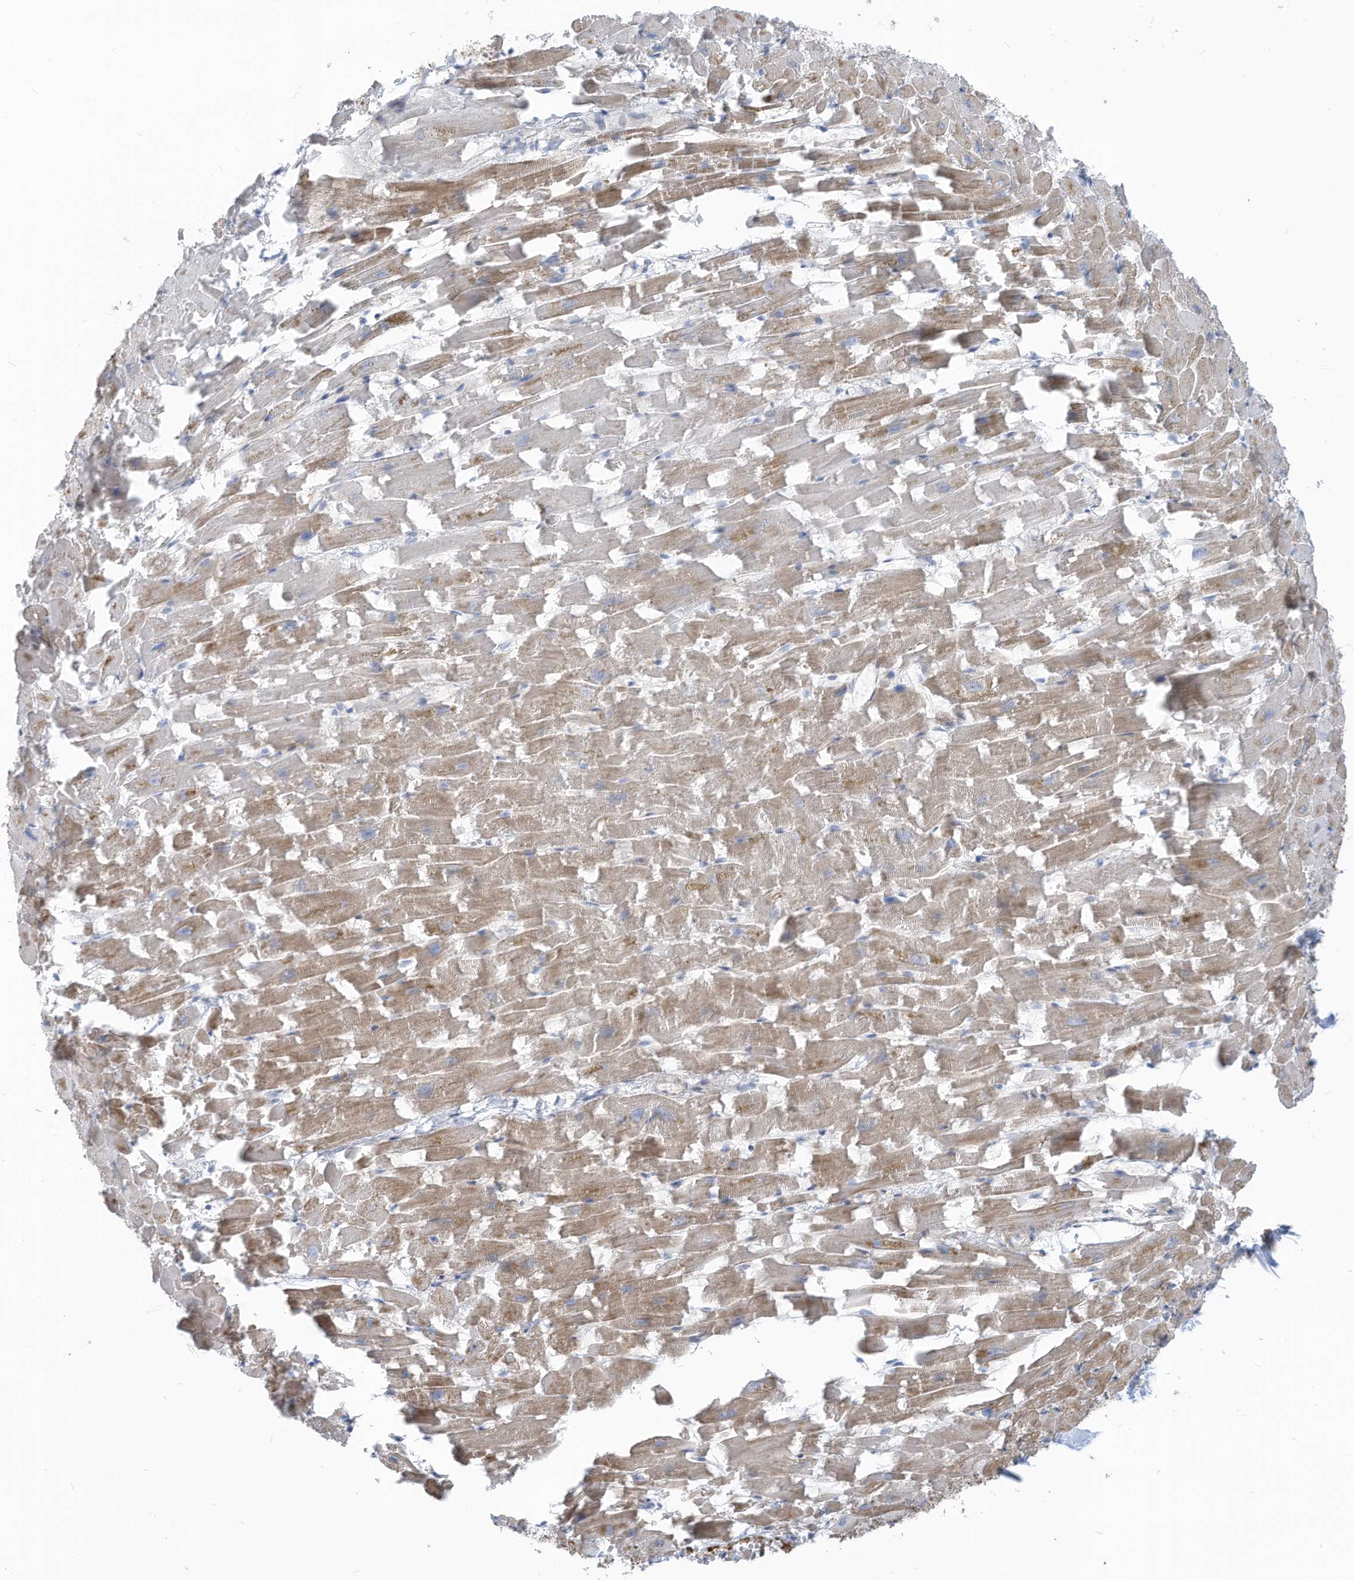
{"staining": {"intensity": "moderate", "quantity": "25%-75%", "location": "cytoplasmic/membranous"}, "tissue": "heart muscle", "cell_type": "Cardiomyocytes", "image_type": "normal", "snomed": [{"axis": "morphology", "description": "Normal tissue, NOS"}, {"axis": "topography", "description": "Heart"}], "caption": "High-power microscopy captured an immunohistochemistry (IHC) photomicrograph of benign heart muscle, revealing moderate cytoplasmic/membranous expression in approximately 25%-75% of cardiomyocytes.", "gene": "GPATCH3", "patient": {"sex": "female", "age": 64}}